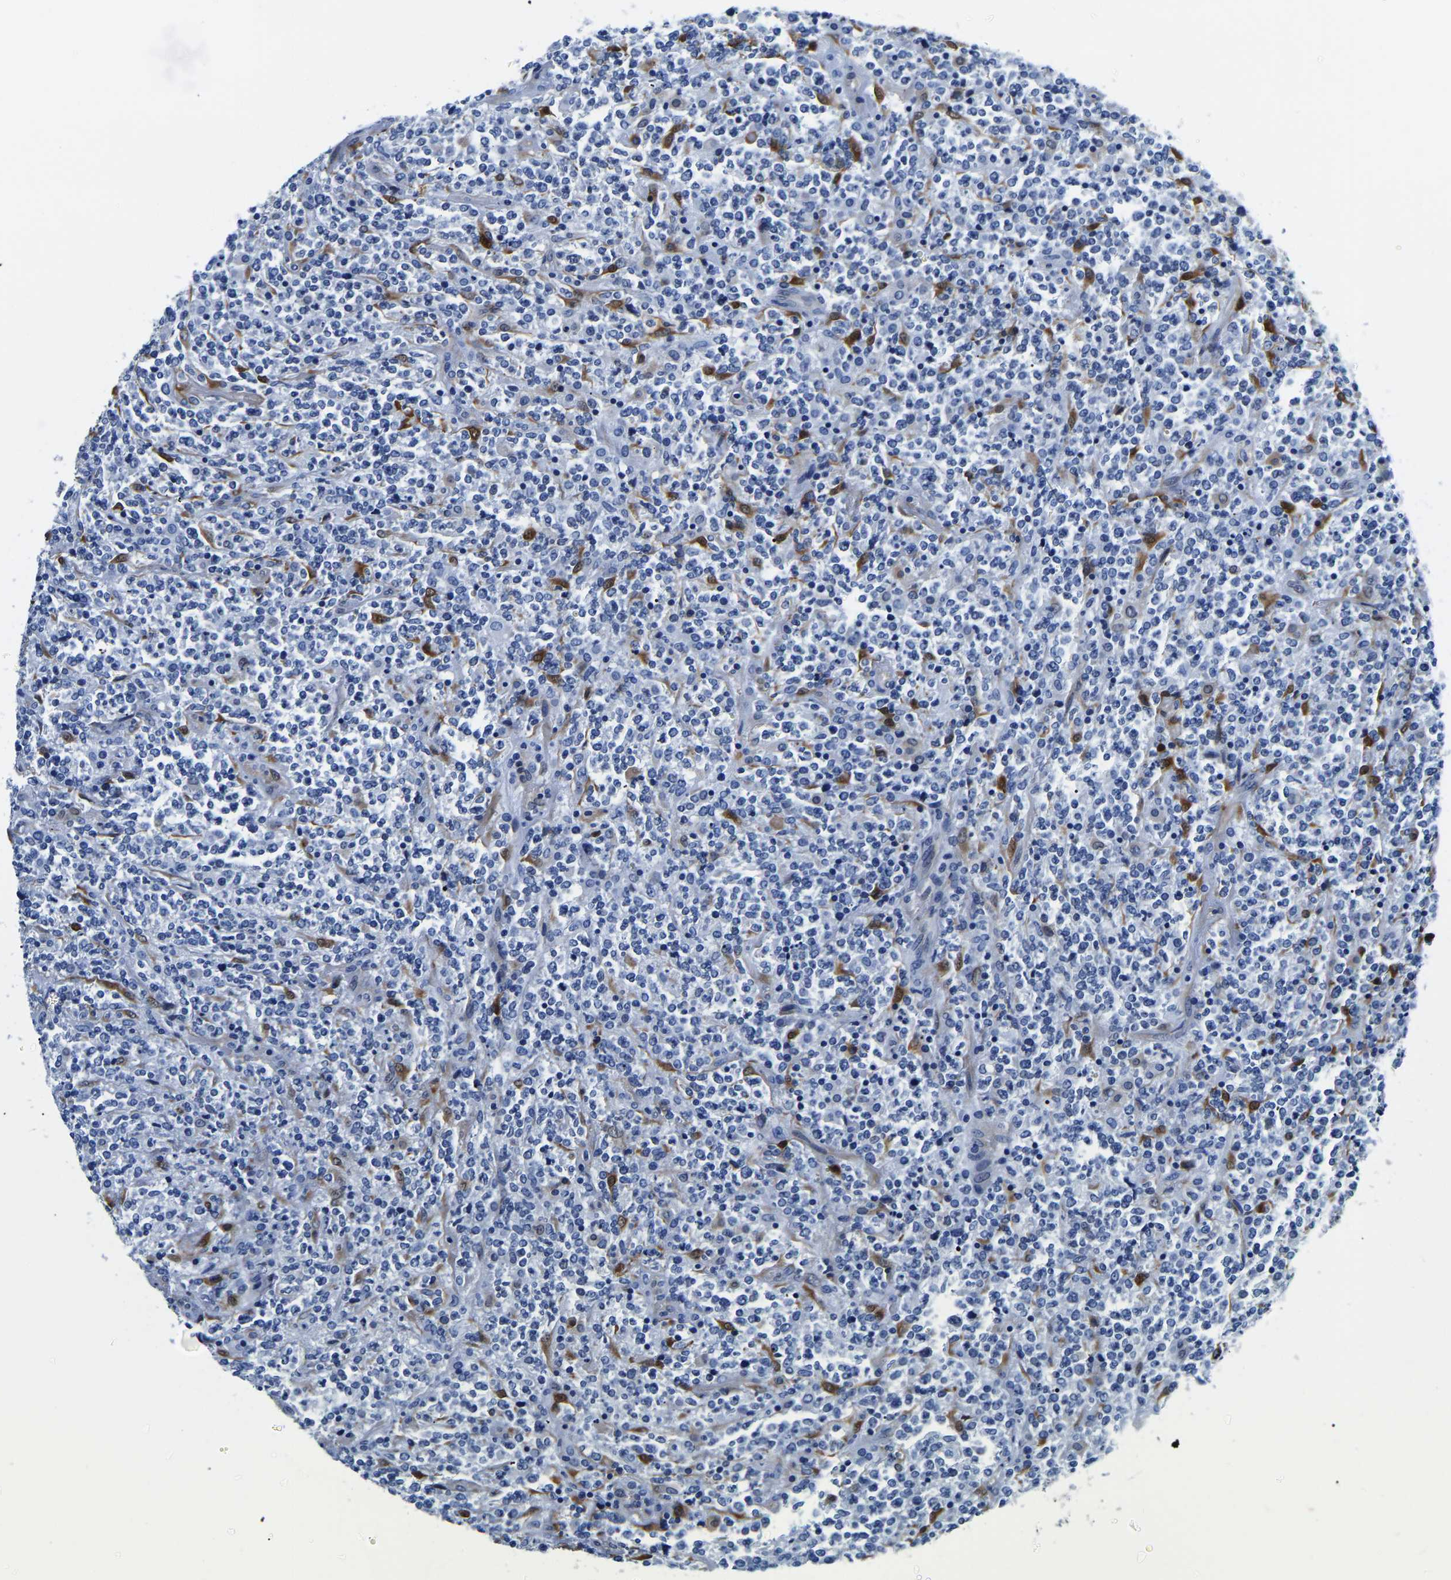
{"staining": {"intensity": "negative", "quantity": "none", "location": "none"}, "tissue": "lymphoma", "cell_type": "Tumor cells", "image_type": "cancer", "snomed": [{"axis": "morphology", "description": "Malignant lymphoma, non-Hodgkin's type, High grade"}, {"axis": "topography", "description": "Soft tissue"}], "caption": "A photomicrograph of human lymphoma is negative for staining in tumor cells.", "gene": "S100A13", "patient": {"sex": "male", "age": 18}}